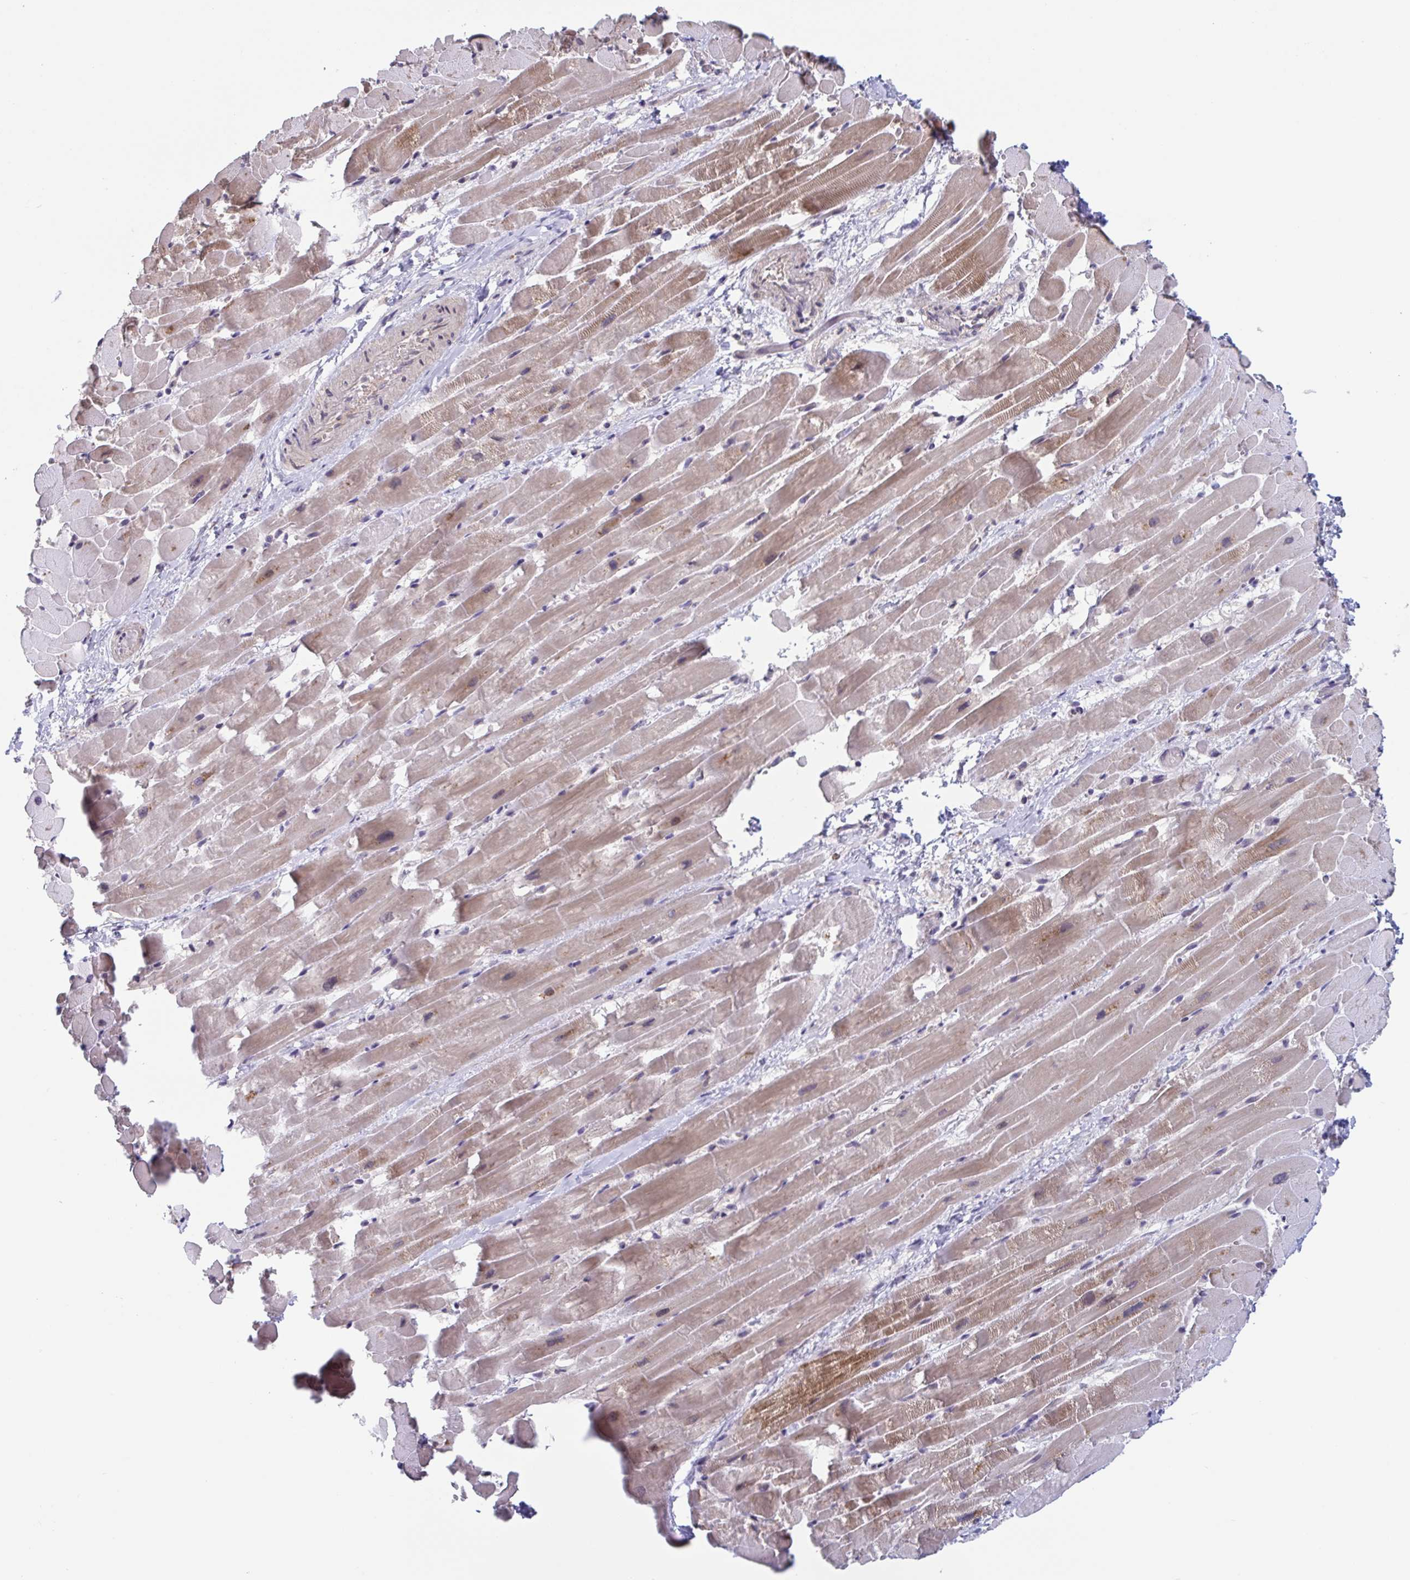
{"staining": {"intensity": "moderate", "quantity": ">75%", "location": "cytoplasmic/membranous"}, "tissue": "heart muscle", "cell_type": "Cardiomyocytes", "image_type": "normal", "snomed": [{"axis": "morphology", "description": "Normal tissue, NOS"}, {"axis": "topography", "description": "Heart"}], "caption": "Immunohistochemistry (IHC) (DAB (3,3'-diaminobenzidine)) staining of benign heart muscle shows moderate cytoplasmic/membranous protein staining in approximately >75% of cardiomyocytes.", "gene": "RIOK1", "patient": {"sex": "male", "age": 37}}